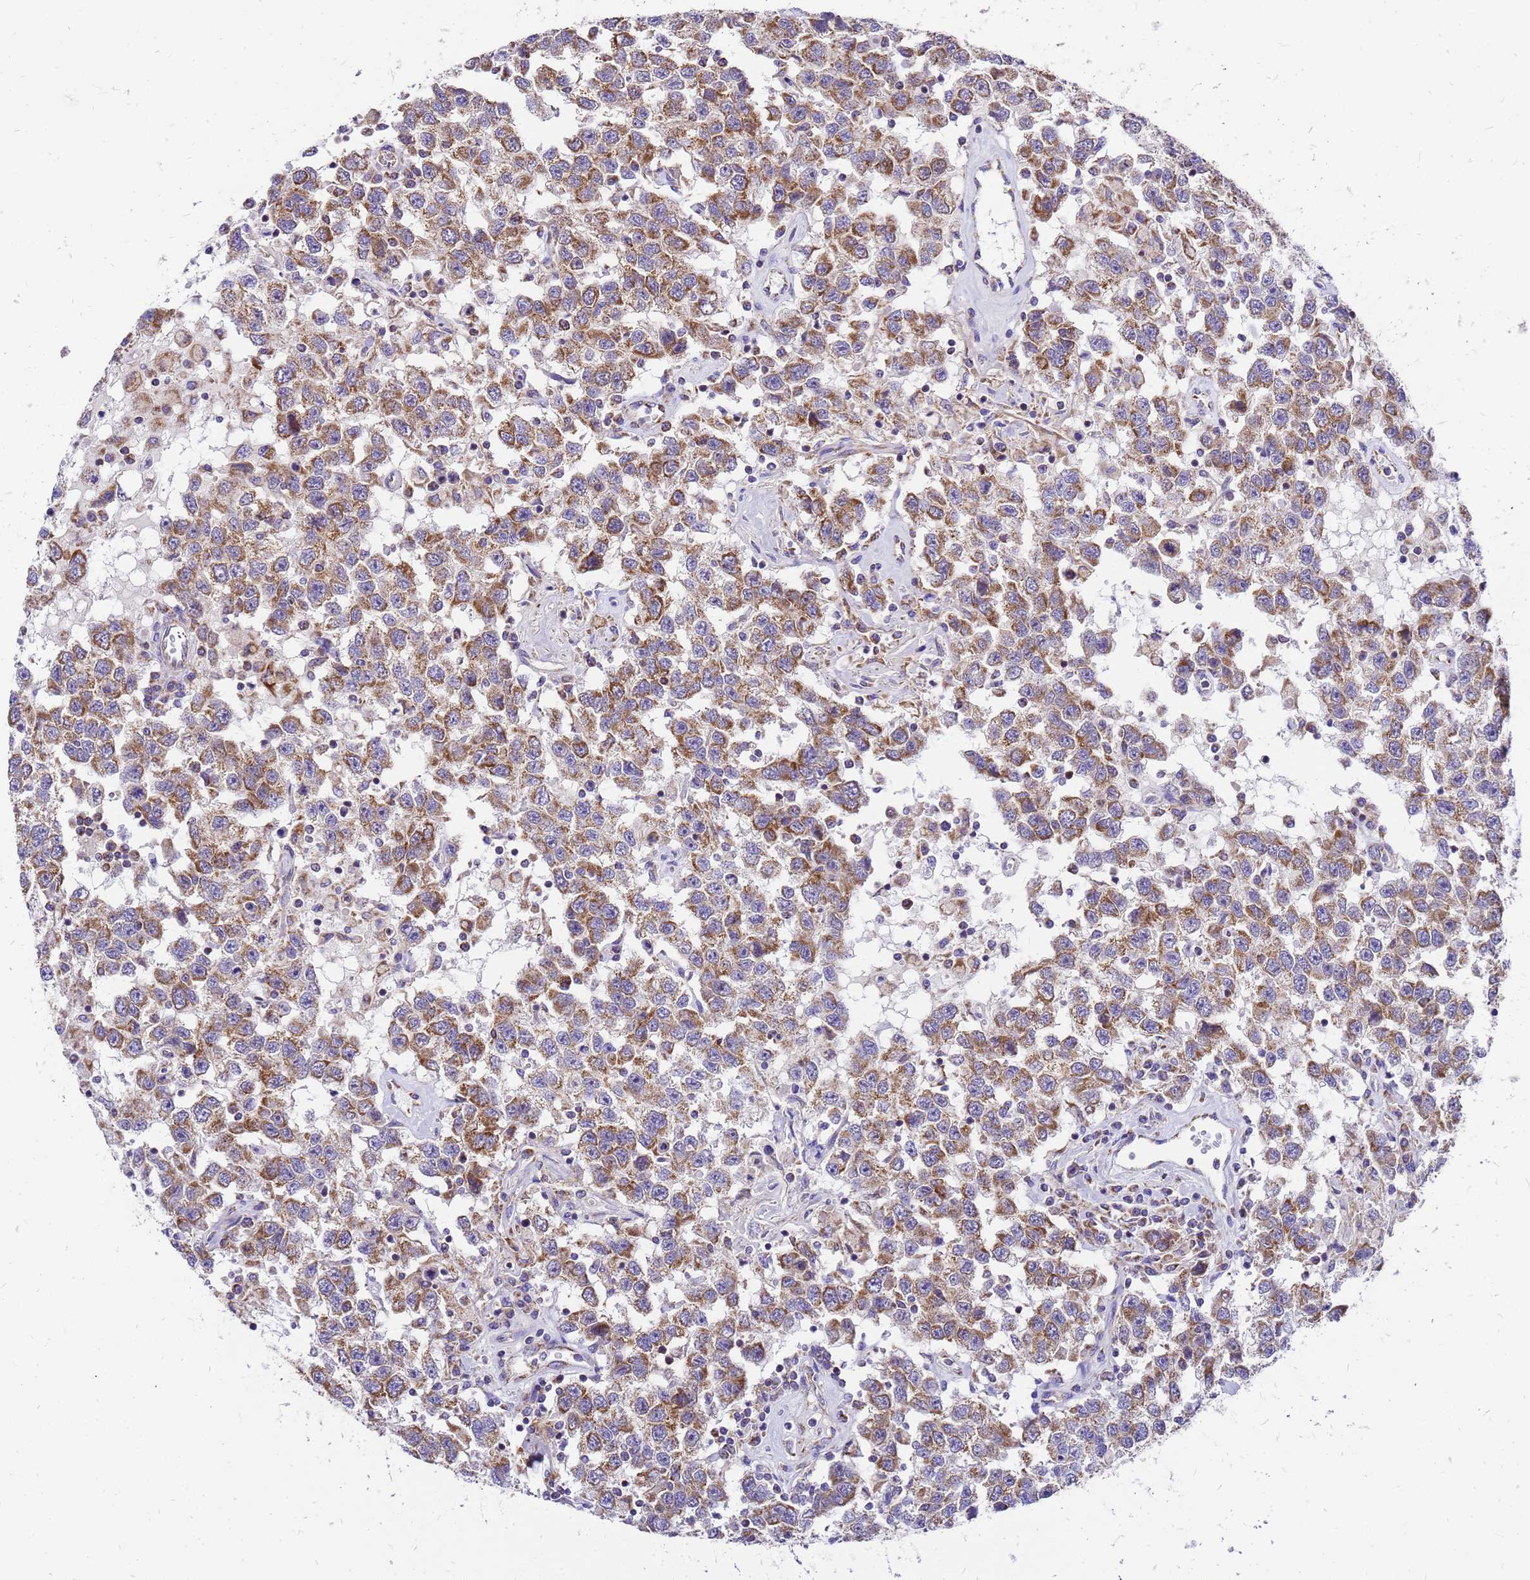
{"staining": {"intensity": "strong", "quantity": ">75%", "location": "cytoplasmic/membranous"}, "tissue": "testis cancer", "cell_type": "Tumor cells", "image_type": "cancer", "snomed": [{"axis": "morphology", "description": "Seminoma, NOS"}, {"axis": "topography", "description": "Testis"}], "caption": "This image displays immunohistochemistry (IHC) staining of human testis cancer (seminoma), with high strong cytoplasmic/membranous positivity in about >75% of tumor cells.", "gene": "MRPS26", "patient": {"sex": "male", "age": 41}}